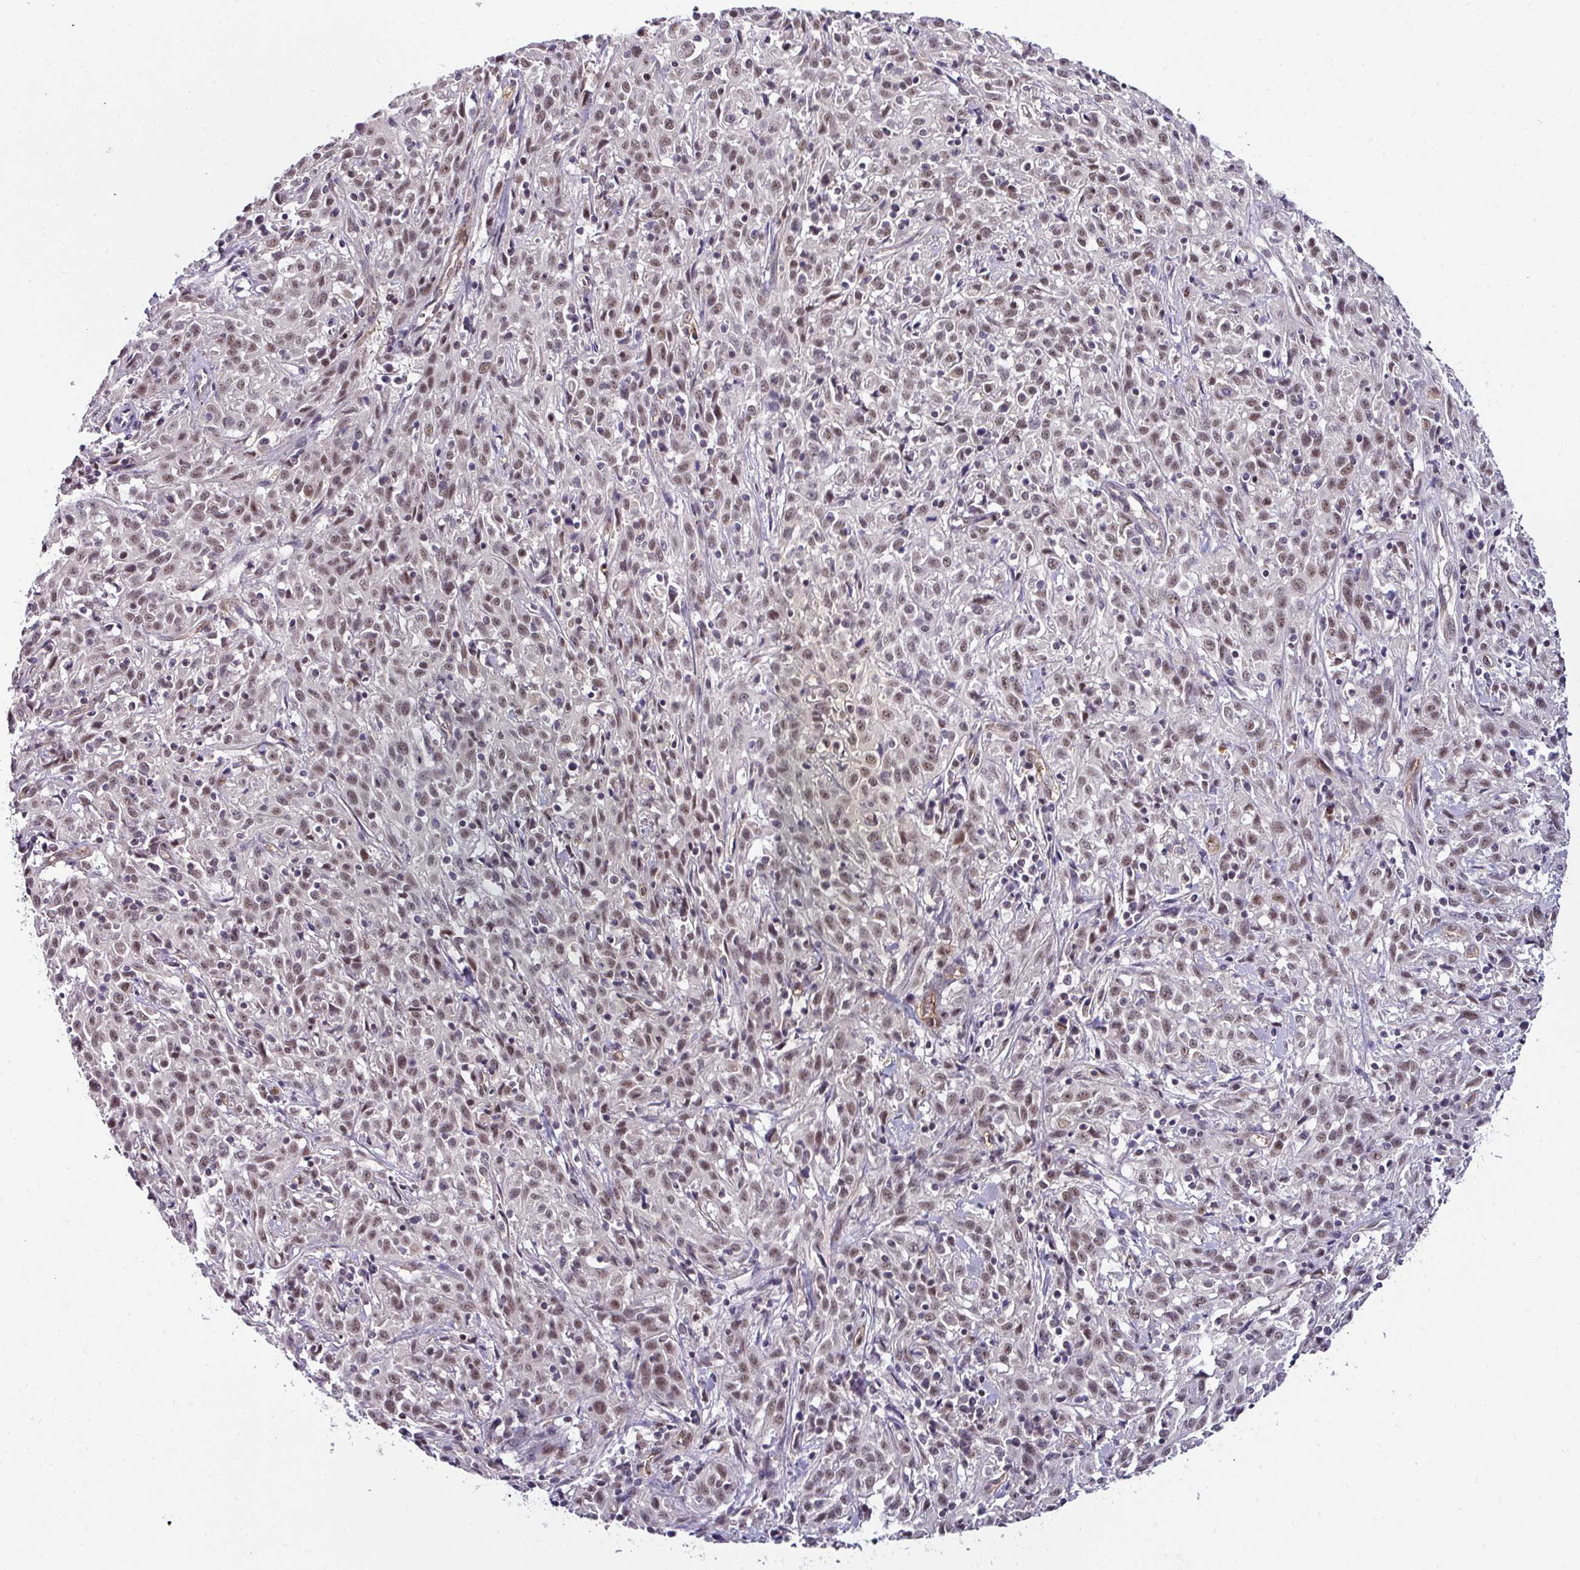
{"staining": {"intensity": "weak", "quantity": ">75%", "location": "nuclear"}, "tissue": "cervical cancer", "cell_type": "Tumor cells", "image_type": "cancer", "snomed": [{"axis": "morphology", "description": "Squamous cell carcinoma, NOS"}, {"axis": "topography", "description": "Cervix"}], "caption": "Weak nuclear staining is appreciated in about >75% of tumor cells in squamous cell carcinoma (cervical).", "gene": "NAPSA", "patient": {"sex": "female", "age": 57}}